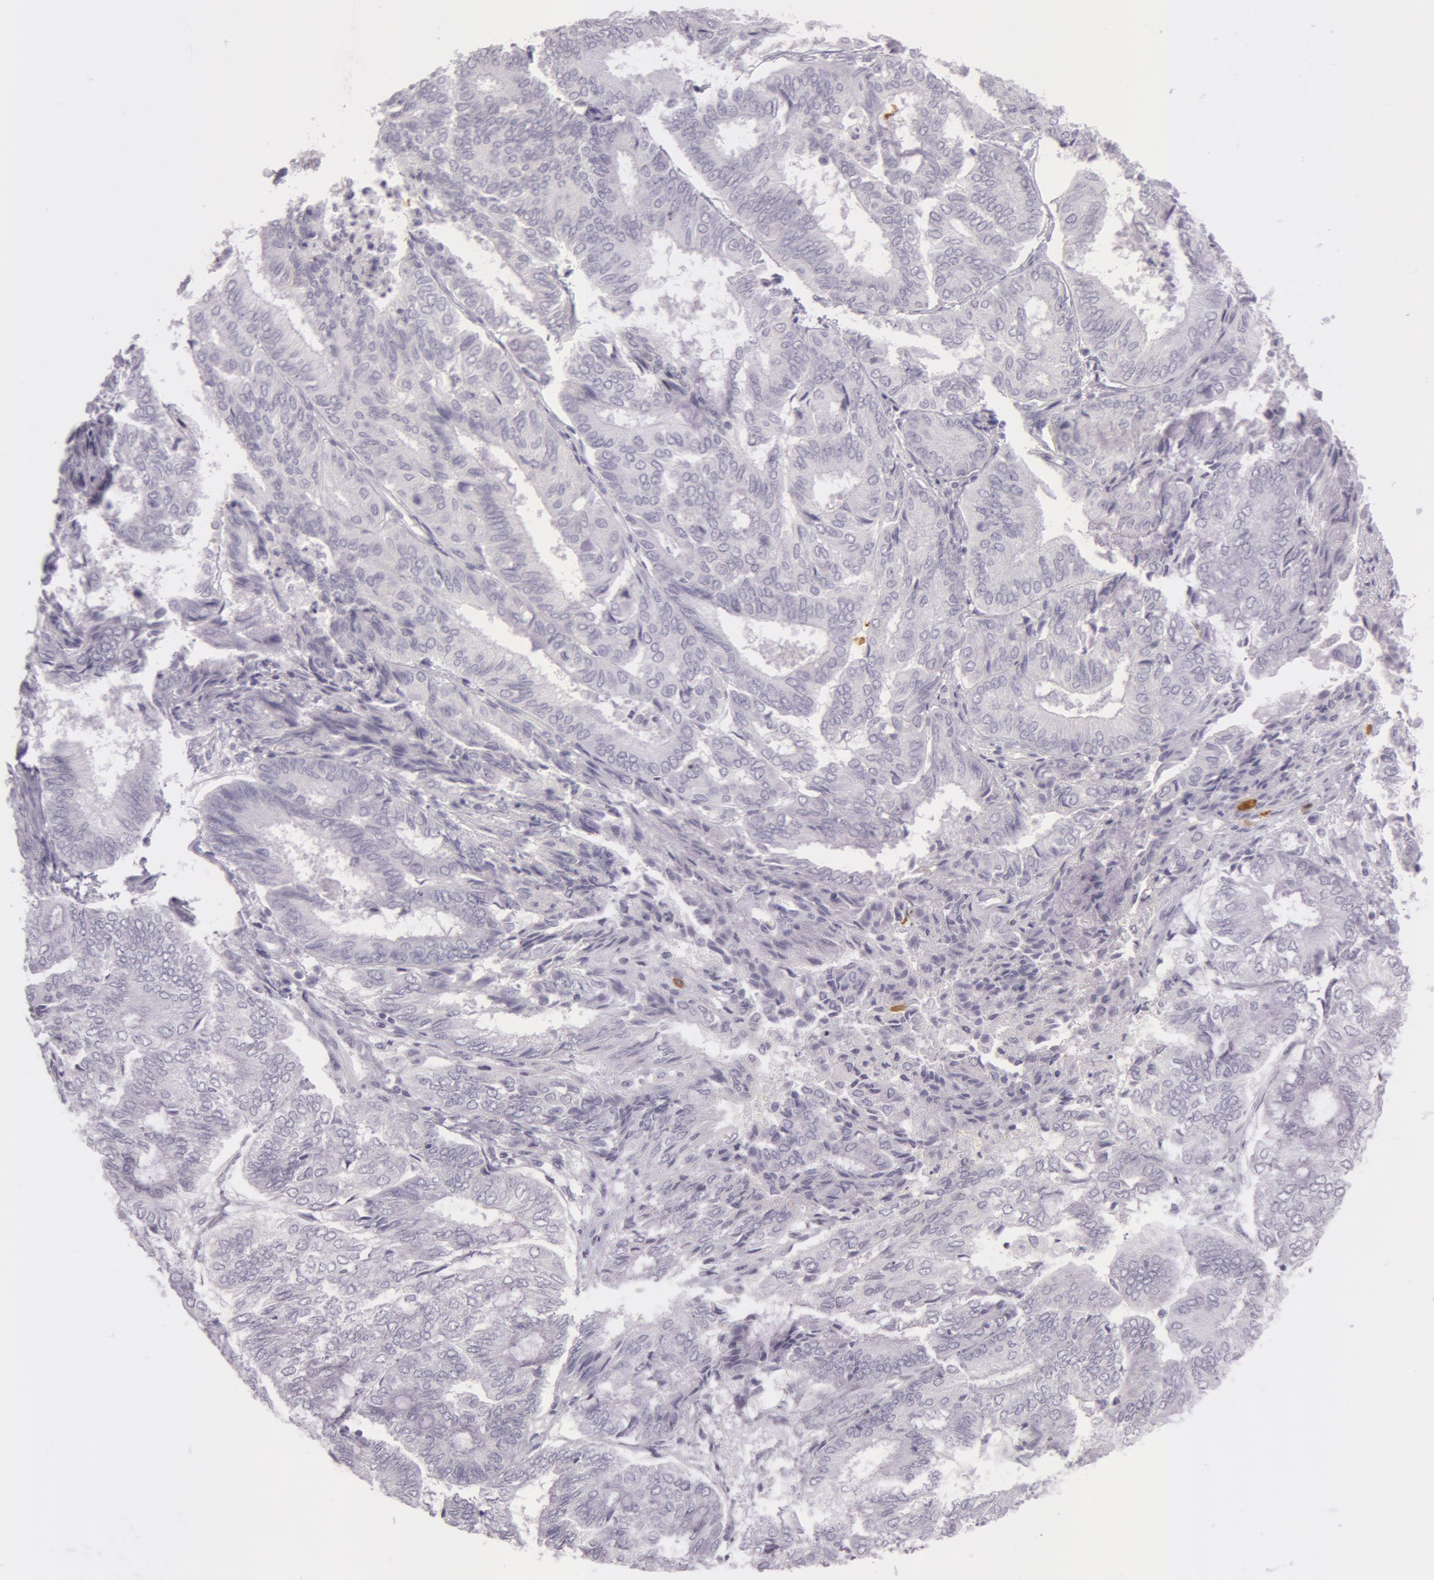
{"staining": {"intensity": "negative", "quantity": "none", "location": "none"}, "tissue": "endometrial cancer", "cell_type": "Tumor cells", "image_type": "cancer", "snomed": [{"axis": "morphology", "description": "Adenocarcinoma, NOS"}, {"axis": "topography", "description": "Endometrium"}], "caption": "This is an immunohistochemistry photomicrograph of human endometrial cancer. There is no expression in tumor cells.", "gene": "CKB", "patient": {"sex": "female", "age": 59}}